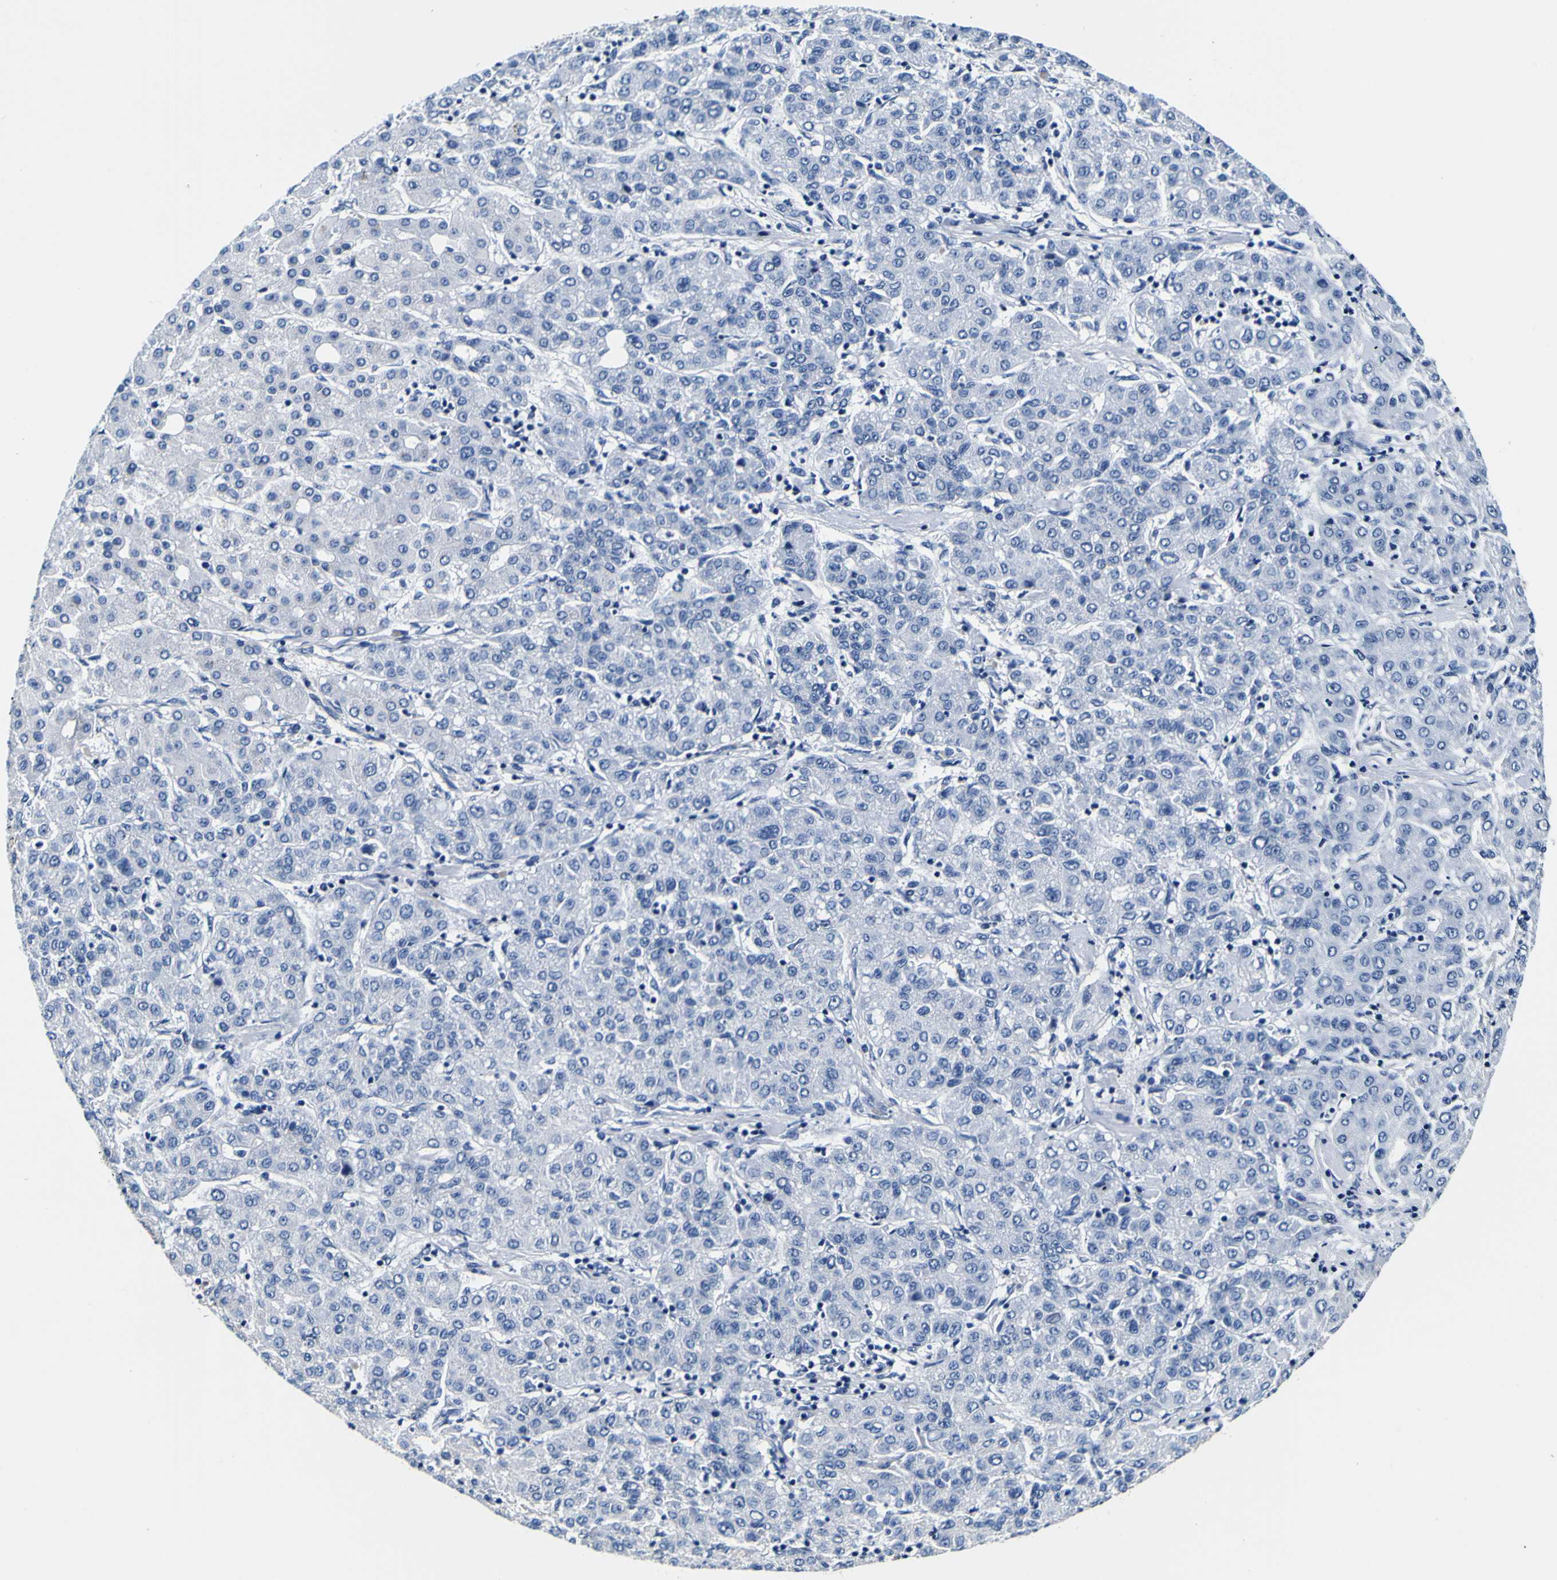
{"staining": {"intensity": "negative", "quantity": "none", "location": "none"}, "tissue": "liver cancer", "cell_type": "Tumor cells", "image_type": "cancer", "snomed": [{"axis": "morphology", "description": "Carcinoma, Hepatocellular, NOS"}, {"axis": "topography", "description": "Liver"}], "caption": "Immunohistochemistry micrograph of human liver cancer (hepatocellular carcinoma) stained for a protein (brown), which displays no expression in tumor cells.", "gene": "TUBA1B", "patient": {"sex": "male", "age": 65}}